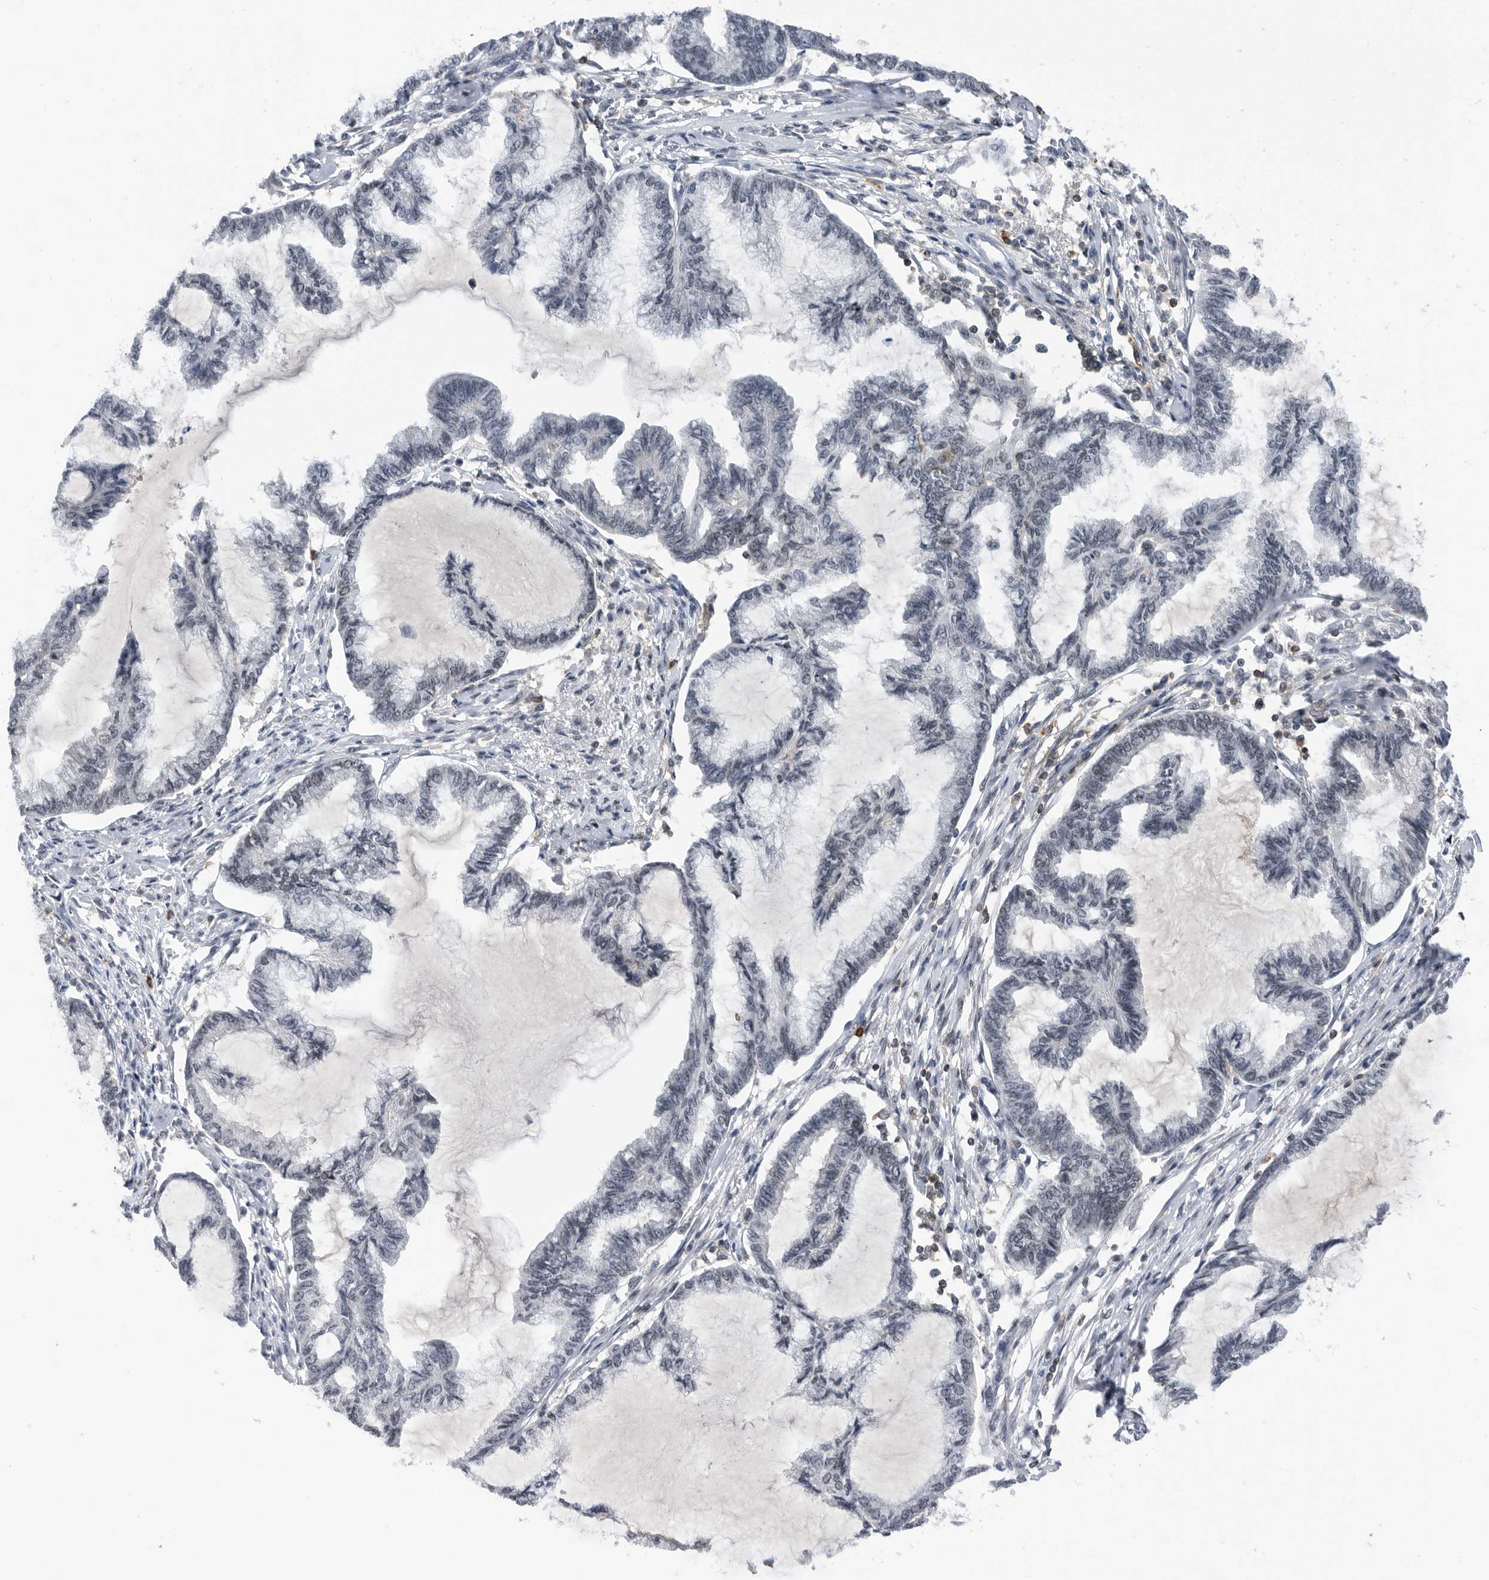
{"staining": {"intensity": "weak", "quantity": "<25%", "location": "nuclear"}, "tissue": "endometrial cancer", "cell_type": "Tumor cells", "image_type": "cancer", "snomed": [{"axis": "morphology", "description": "Adenocarcinoma, NOS"}, {"axis": "topography", "description": "Endometrium"}], "caption": "Adenocarcinoma (endometrial) was stained to show a protein in brown. There is no significant expression in tumor cells.", "gene": "ZNF260", "patient": {"sex": "female", "age": 86}}